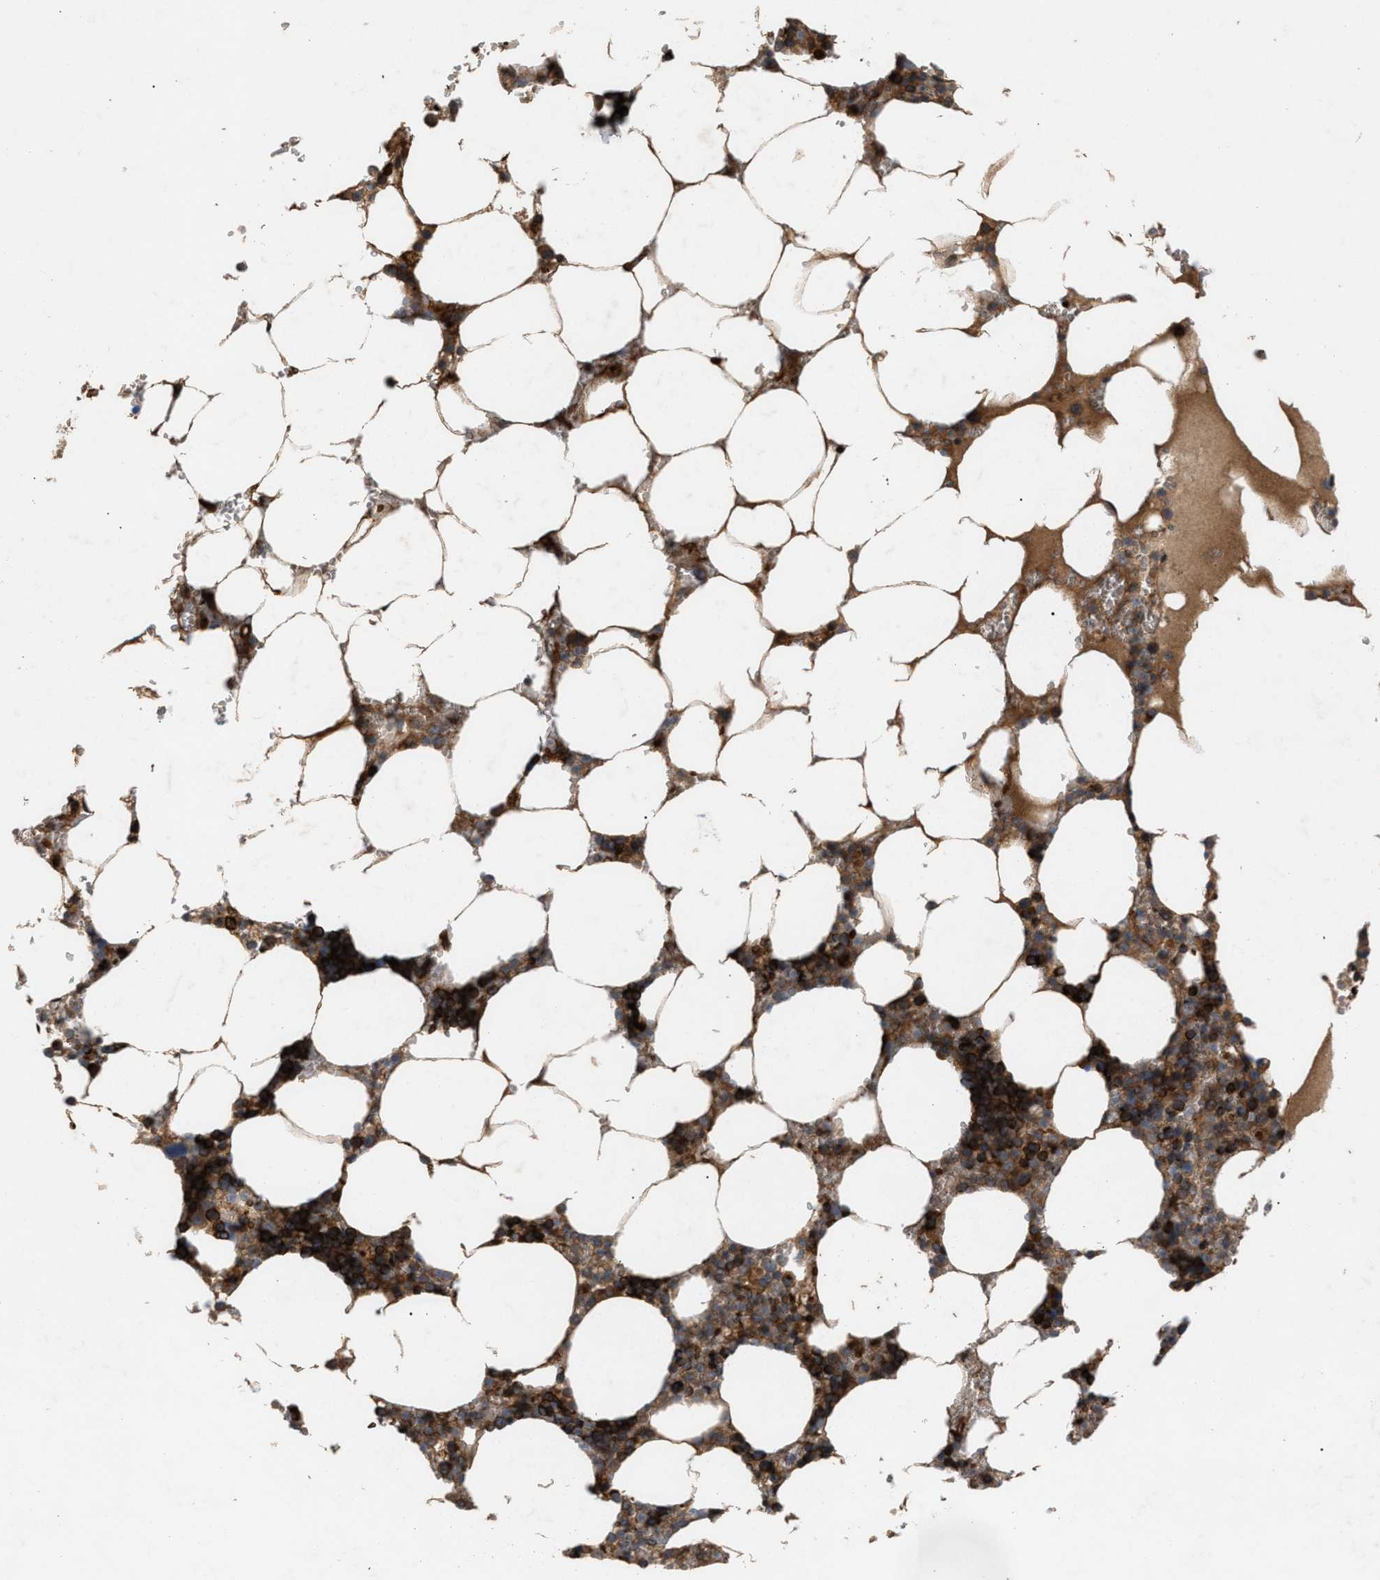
{"staining": {"intensity": "moderate", "quantity": ">75%", "location": "cytoplasmic/membranous"}, "tissue": "bone marrow", "cell_type": "Hematopoietic cells", "image_type": "normal", "snomed": [{"axis": "morphology", "description": "Normal tissue, NOS"}, {"axis": "topography", "description": "Bone marrow"}], "caption": "Bone marrow stained with IHC shows moderate cytoplasmic/membranous staining in approximately >75% of hematopoietic cells. The protein of interest is shown in brown color, while the nuclei are stained blue.", "gene": "GCC1", "patient": {"sex": "male", "age": 70}}